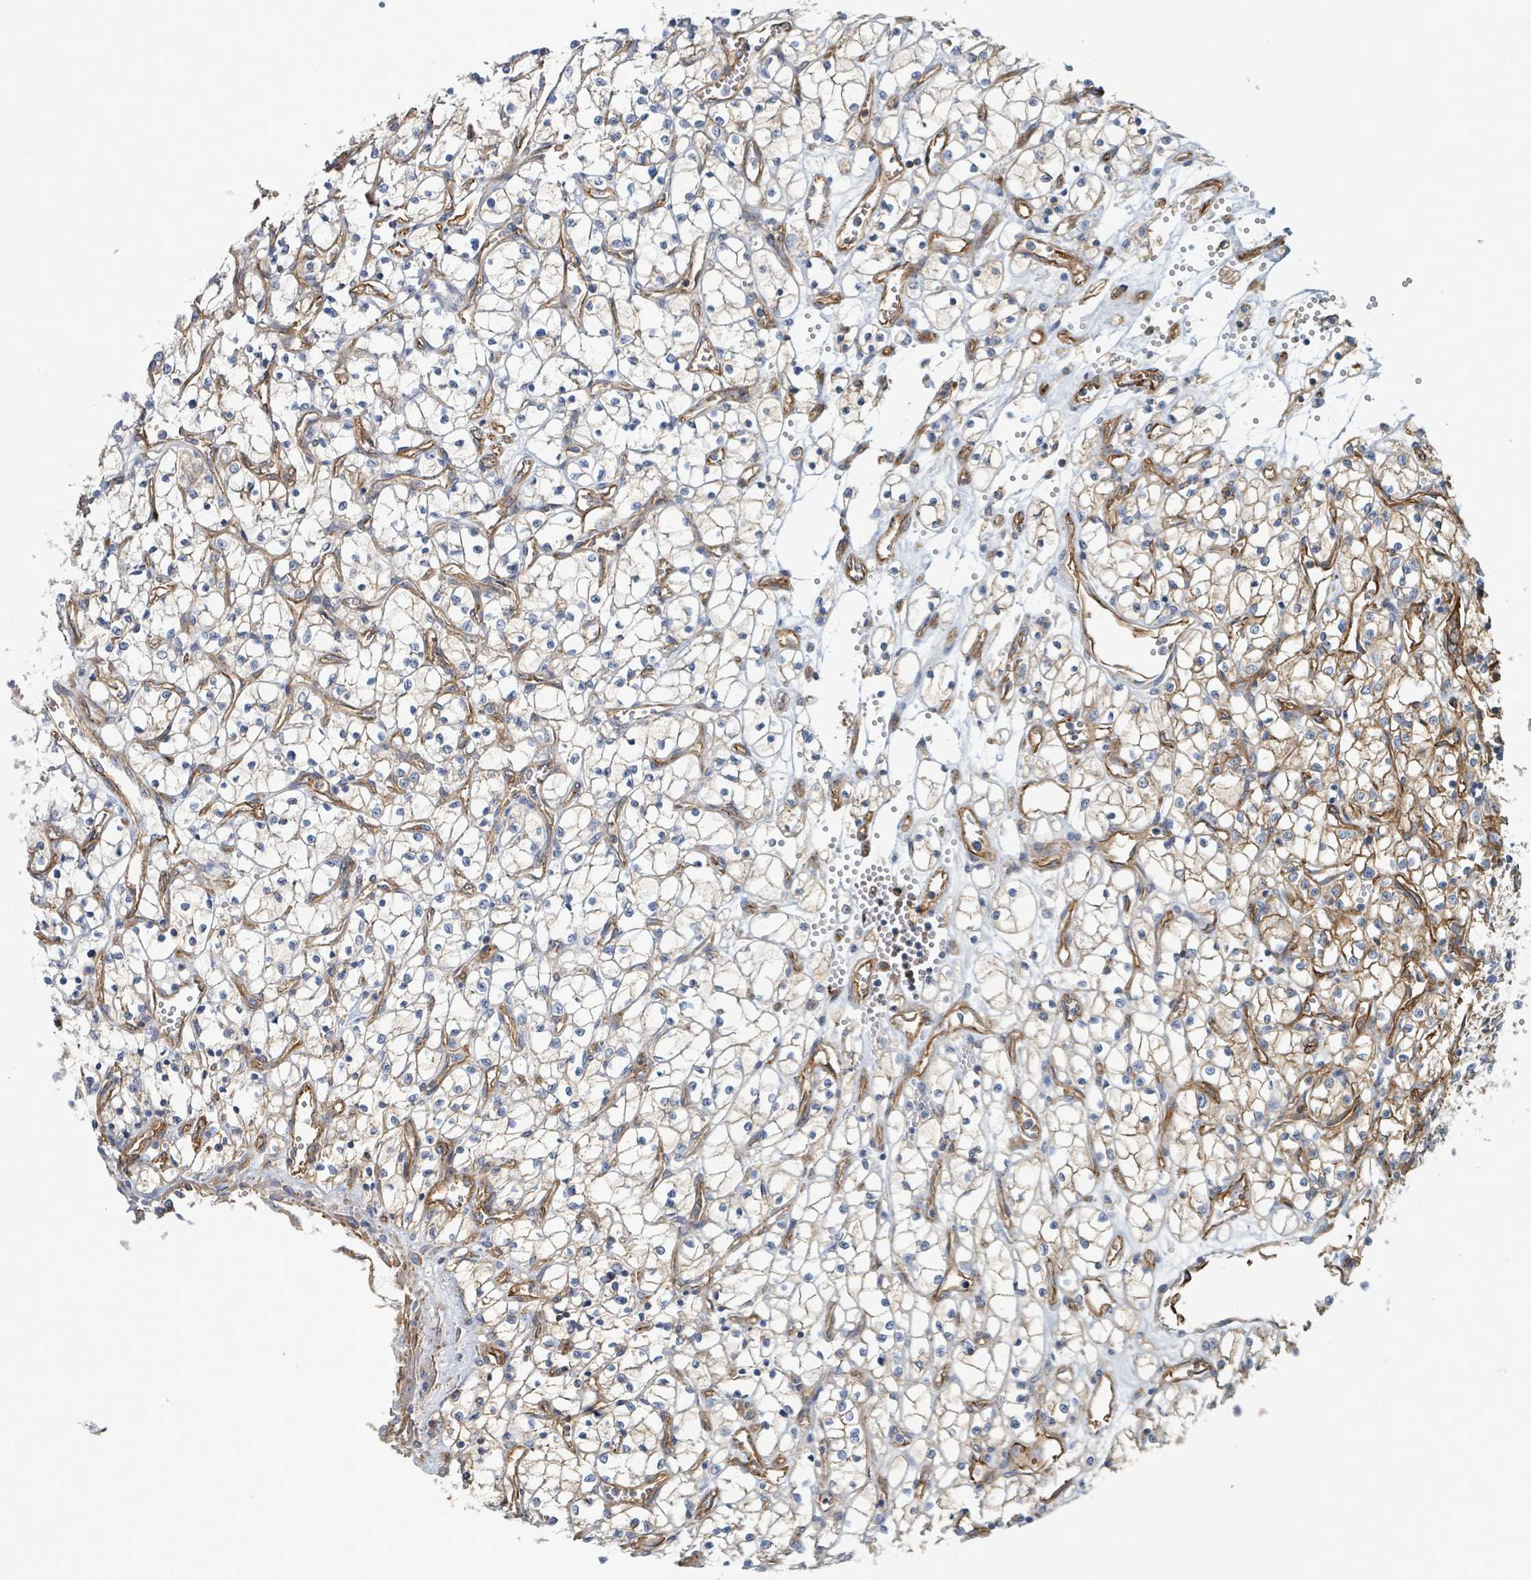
{"staining": {"intensity": "weak", "quantity": "<25%", "location": "cytoplasmic/membranous"}, "tissue": "renal cancer", "cell_type": "Tumor cells", "image_type": "cancer", "snomed": [{"axis": "morphology", "description": "Adenocarcinoma, NOS"}, {"axis": "topography", "description": "Kidney"}], "caption": "Immunohistochemistry (IHC) photomicrograph of human adenocarcinoma (renal) stained for a protein (brown), which reveals no expression in tumor cells. (Brightfield microscopy of DAB (3,3'-diaminobenzidine) immunohistochemistry at high magnification).", "gene": "LDOC1", "patient": {"sex": "female", "age": 69}}